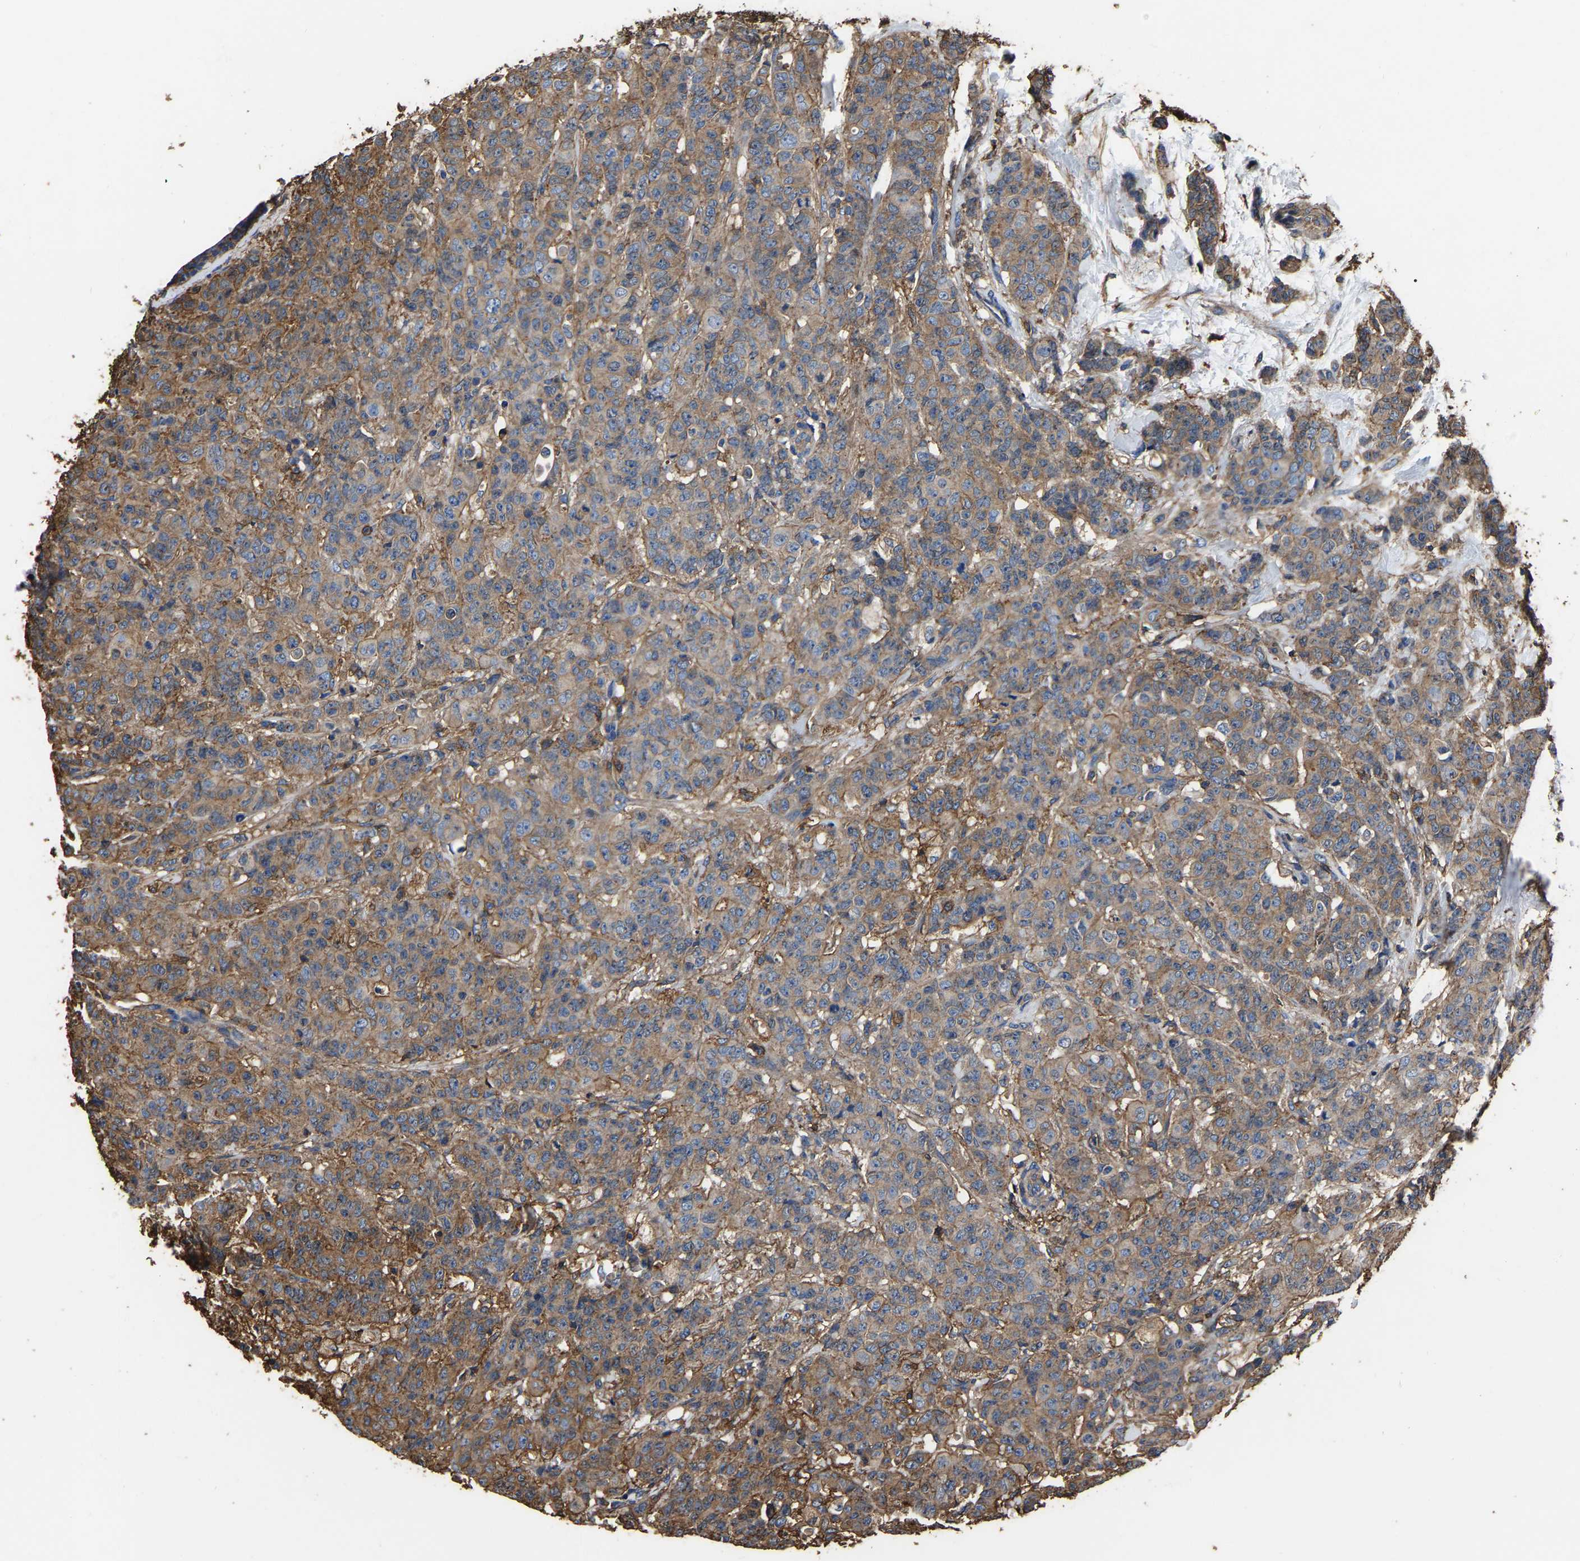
{"staining": {"intensity": "moderate", "quantity": ">75%", "location": "cytoplasmic/membranous"}, "tissue": "breast cancer", "cell_type": "Tumor cells", "image_type": "cancer", "snomed": [{"axis": "morphology", "description": "Normal tissue, NOS"}, {"axis": "morphology", "description": "Duct carcinoma"}, {"axis": "topography", "description": "Breast"}], "caption": "A brown stain shows moderate cytoplasmic/membranous staining of a protein in human breast cancer tumor cells.", "gene": "ARMT1", "patient": {"sex": "female", "age": 40}}